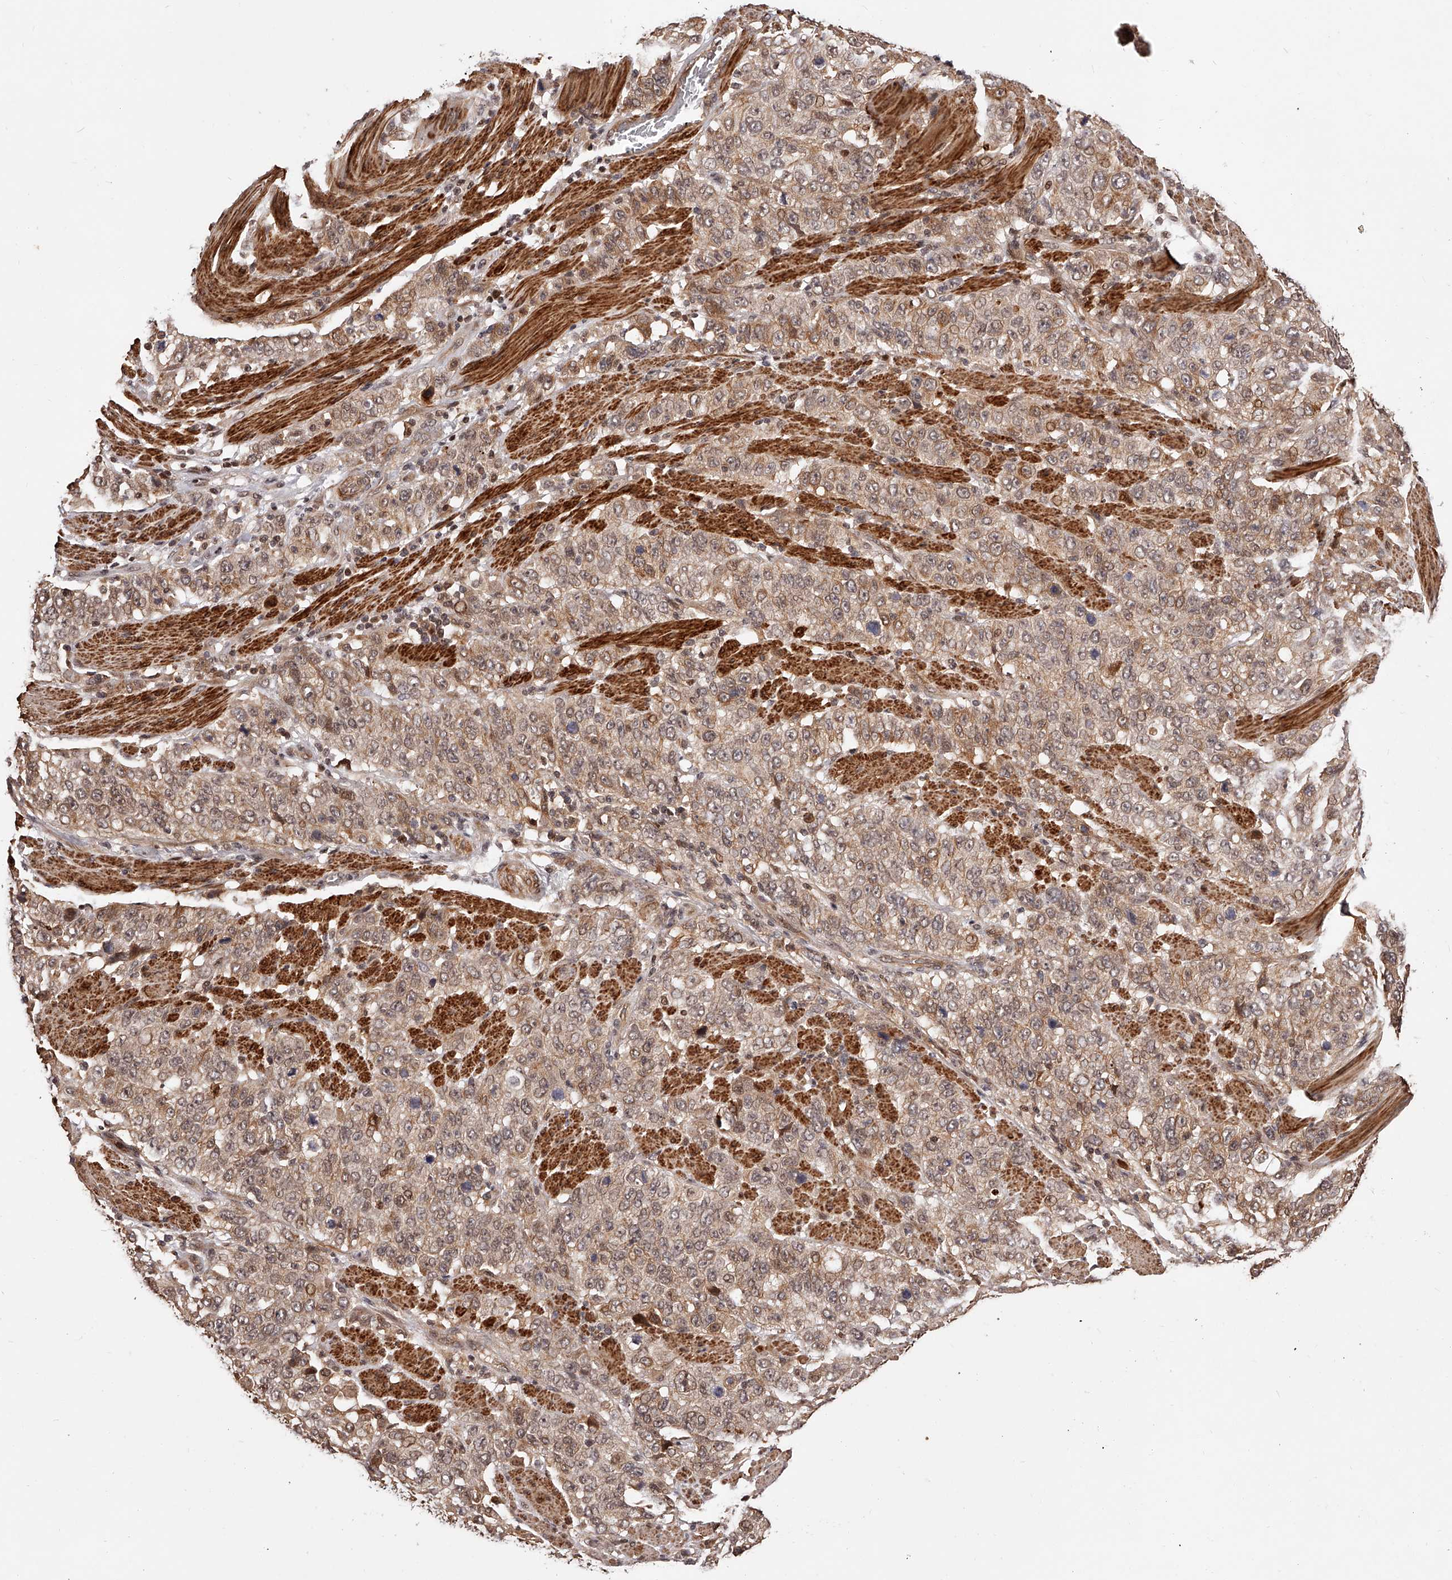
{"staining": {"intensity": "weak", "quantity": ">75%", "location": "cytoplasmic/membranous"}, "tissue": "stomach cancer", "cell_type": "Tumor cells", "image_type": "cancer", "snomed": [{"axis": "morphology", "description": "Adenocarcinoma, NOS"}, {"axis": "topography", "description": "Stomach"}], "caption": "Adenocarcinoma (stomach) stained with immunohistochemistry (IHC) reveals weak cytoplasmic/membranous staining in approximately >75% of tumor cells.", "gene": "CUL7", "patient": {"sex": "male", "age": 48}}